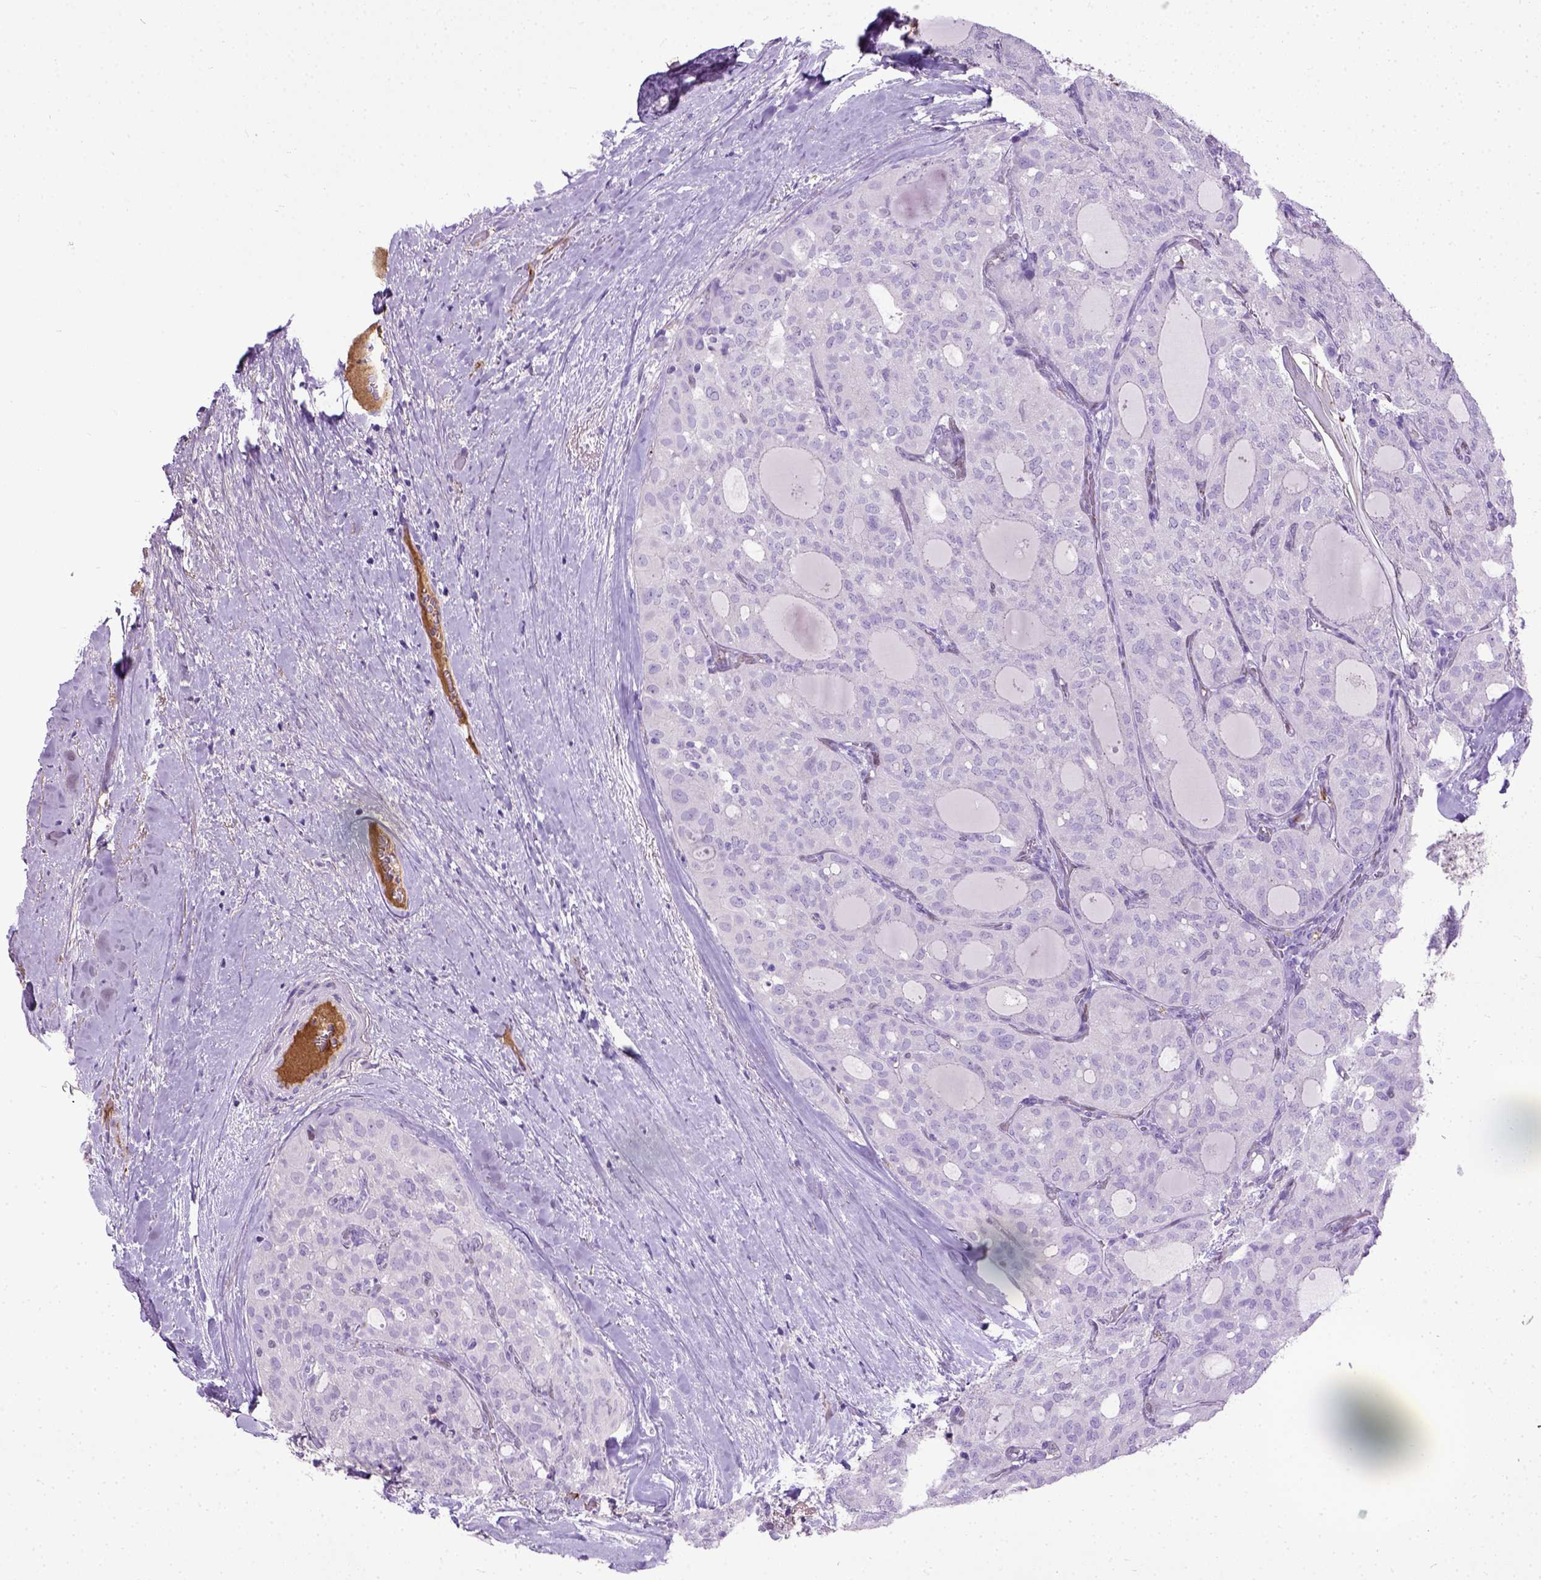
{"staining": {"intensity": "negative", "quantity": "none", "location": "none"}, "tissue": "thyroid cancer", "cell_type": "Tumor cells", "image_type": "cancer", "snomed": [{"axis": "morphology", "description": "Follicular adenoma carcinoma, NOS"}, {"axis": "topography", "description": "Thyroid gland"}], "caption": "There is no significant positivity in tumor cells of thyroid follicular adenoma carcinoma.", "gene": "ADAMTS8", "patient": {"sex": "male", "age": 75}}